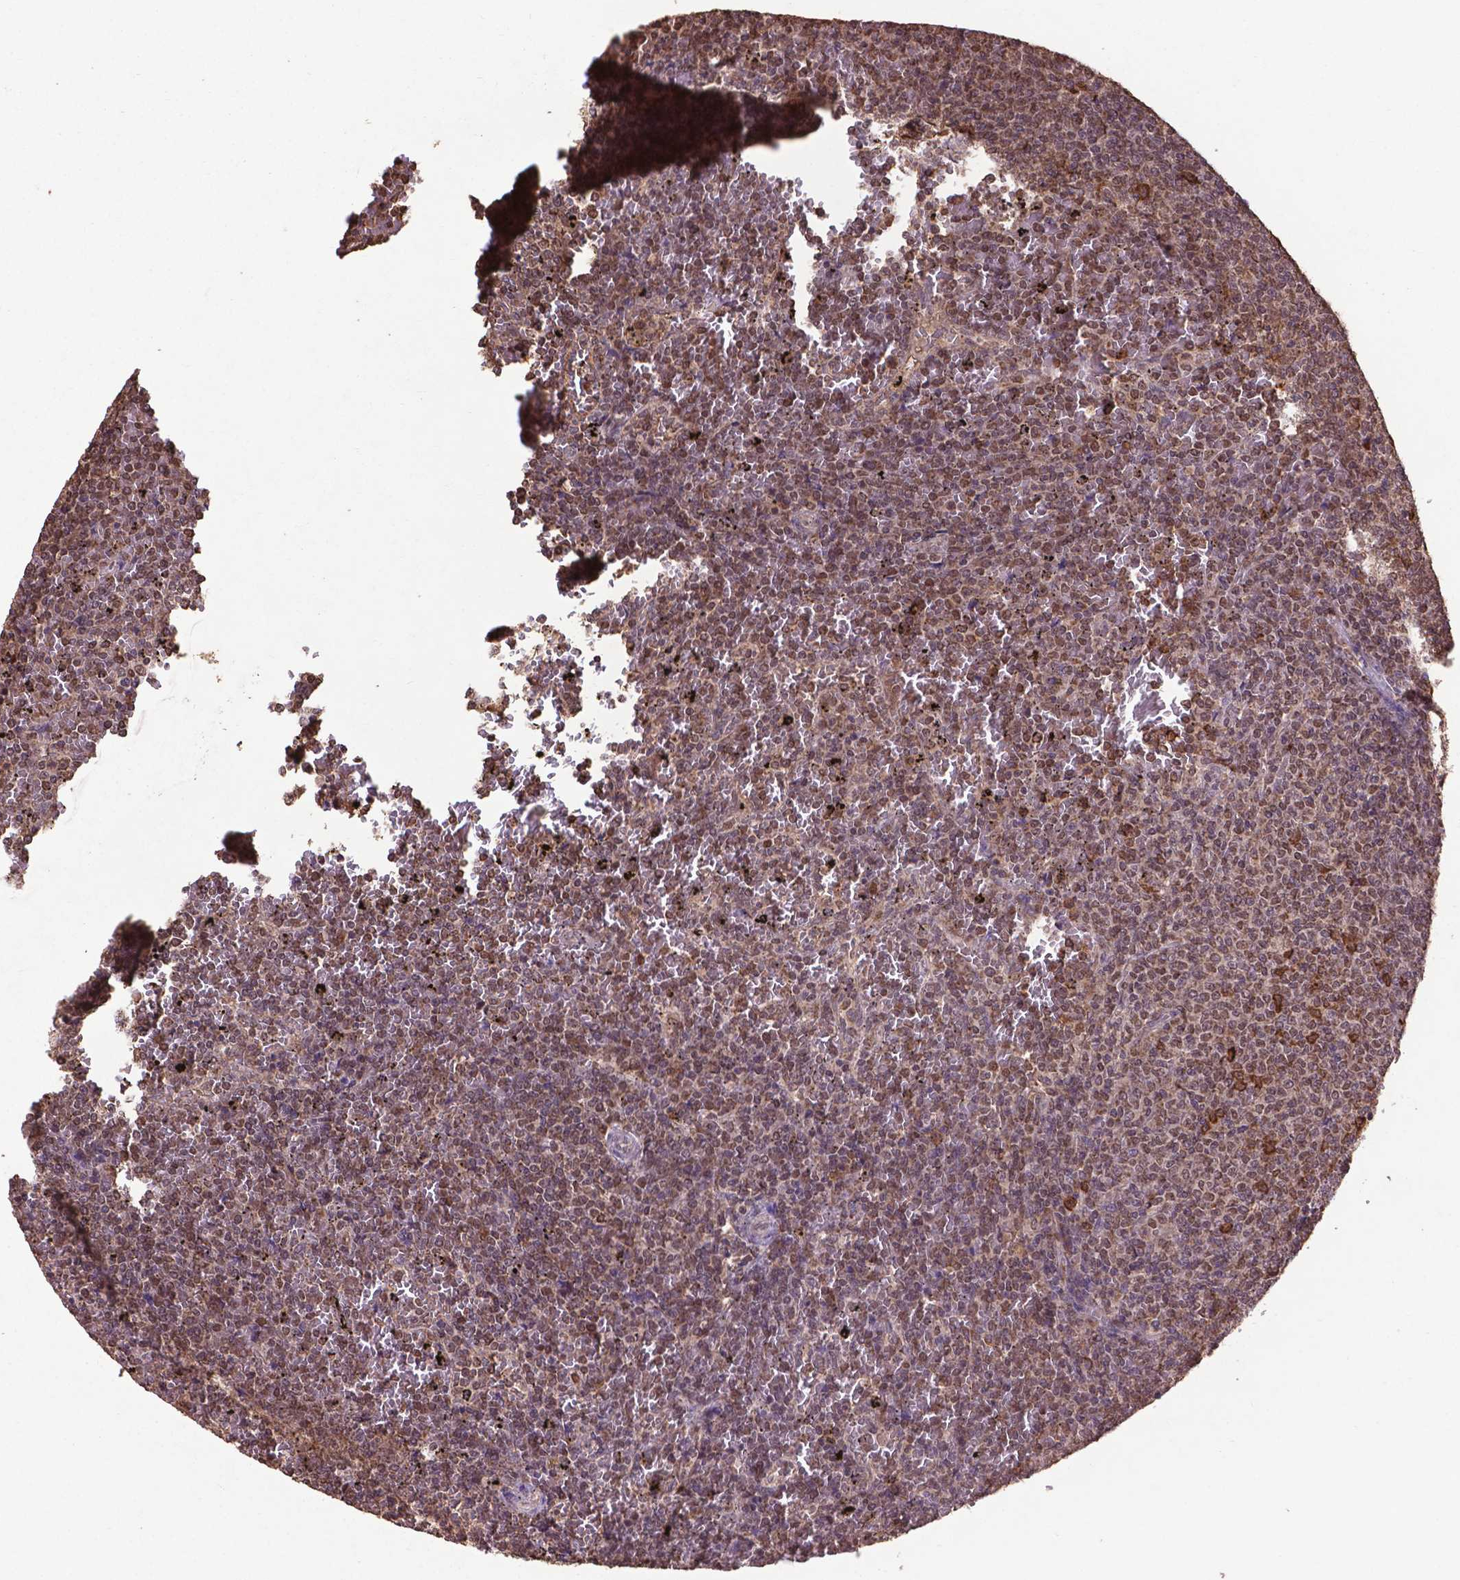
{"staining": {"intensity": "moderate", "quantity": ">75%", "location": "cytoplasmic/membranous,nuclear"}, "tissue": "lymphoma", "cell_type": "Tumor cells", "image_type": "cancer", "snomed": [{"axis": "morphology", "description": "Malignant lymphoma, non-Hodgkin's type, Low grade"}, {"axis": "topography", "description": "Spleen"}], "caption": "Immunohistochemical staining of human lymphoma demonstrates moderate cytoplasmic/membranous and nuclear protein positivity in approximately >75% of tumor cells.", "gene": "DCAF1", "patient": {"sex": "female", "age": 77}}